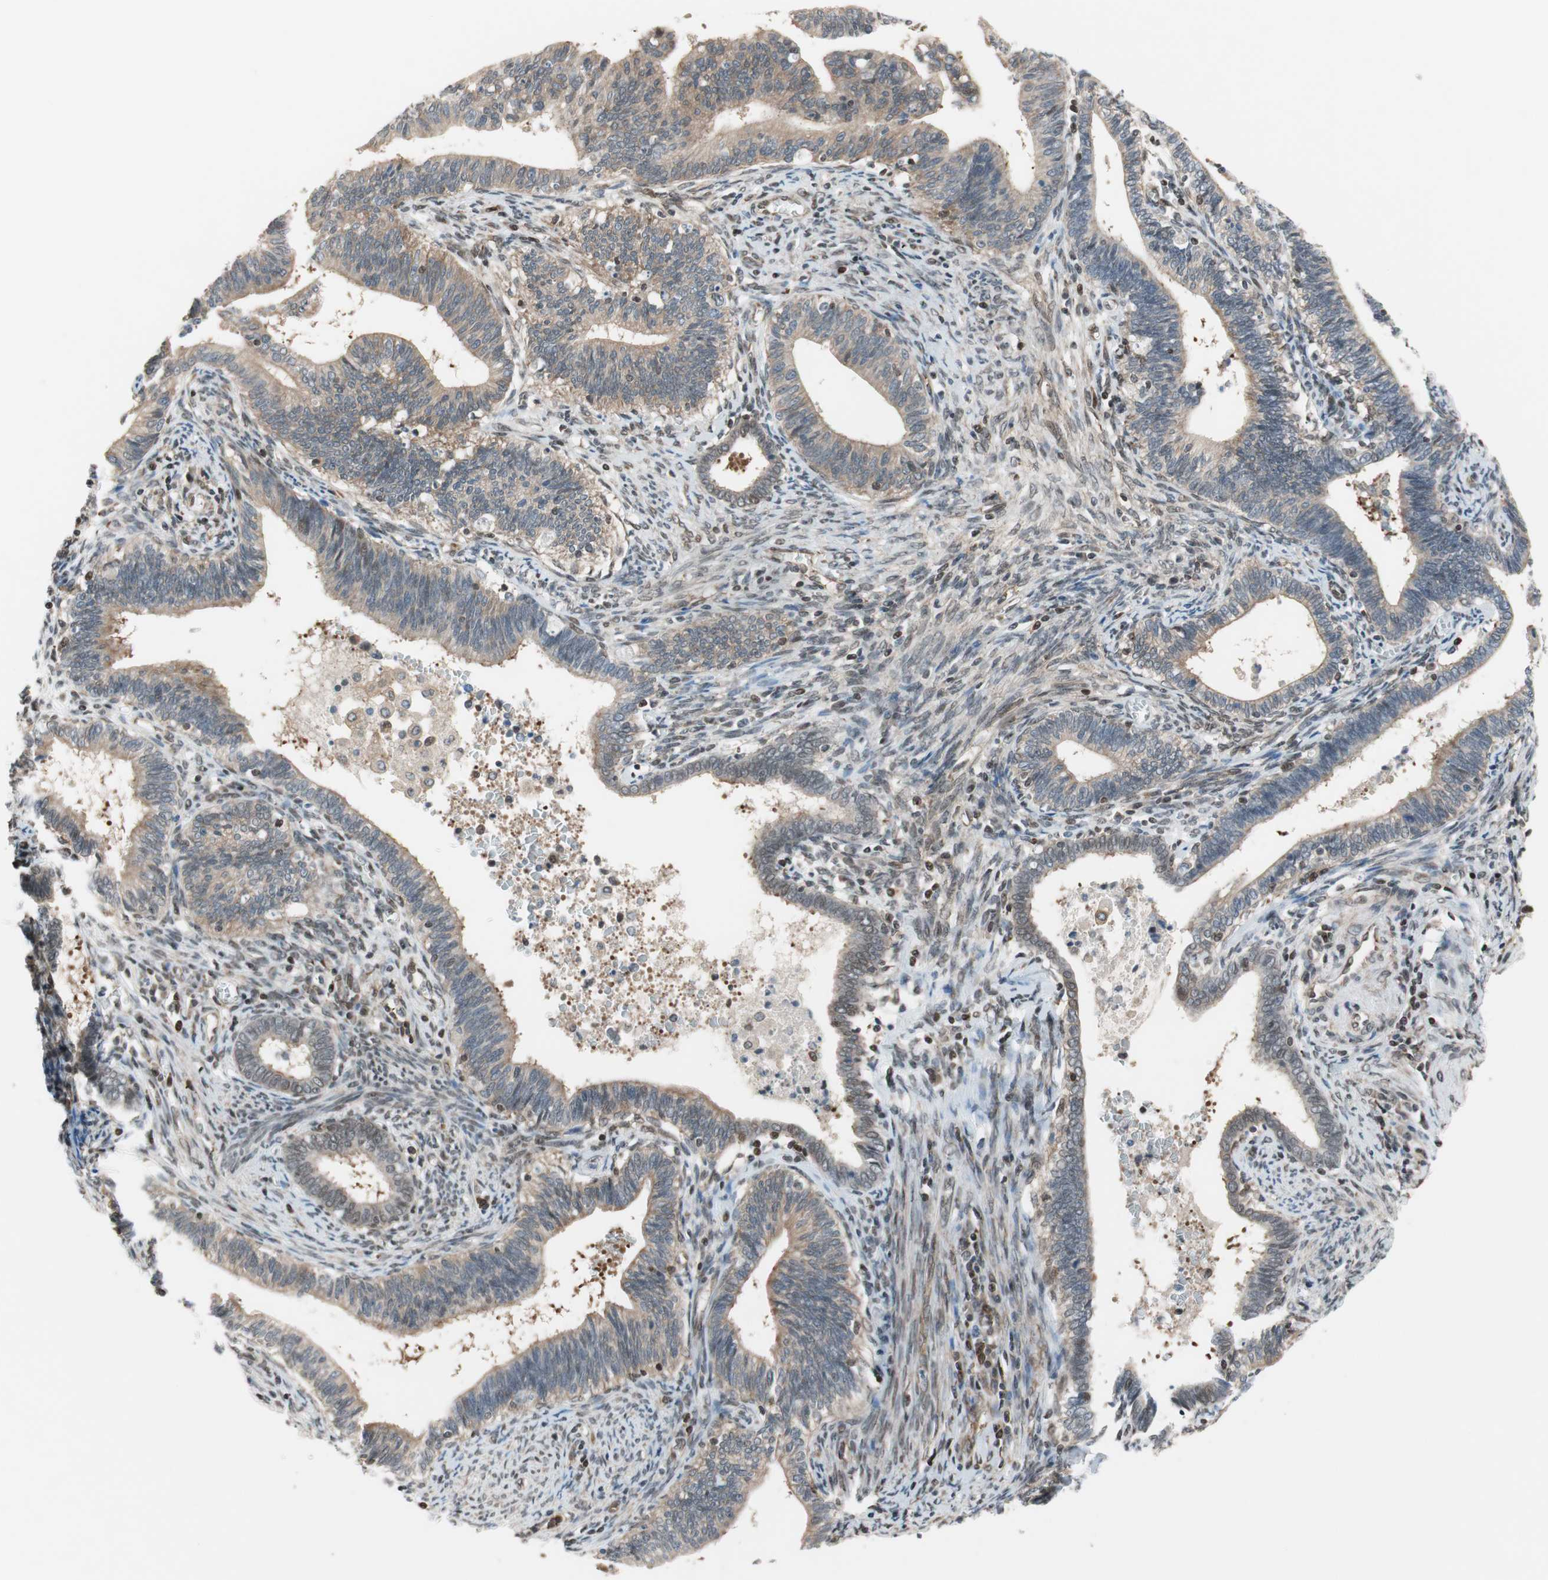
{"staining": {"intensity": "weak", "quantity": "25%-75%", "location": "cytoplasmic/membranous"}, "tissue": "cervical cancer", "cell_type": "Tumor cells", "image_type": "cancer", "snomed": [{"axis": "morphology", "description": "Adenocarcinoma, NOS"}, {"axis": "topography", "description": "Cervix"}], "caption": "Immunohistochemistry of human cervical adenocarcinoma exhibits low levels of weak cytoplasmic/membranous staining in approximately 25%-75% of tumor cells.", "gene": "ZNF512B", "patient": {"sex": "female", "age": 44}}